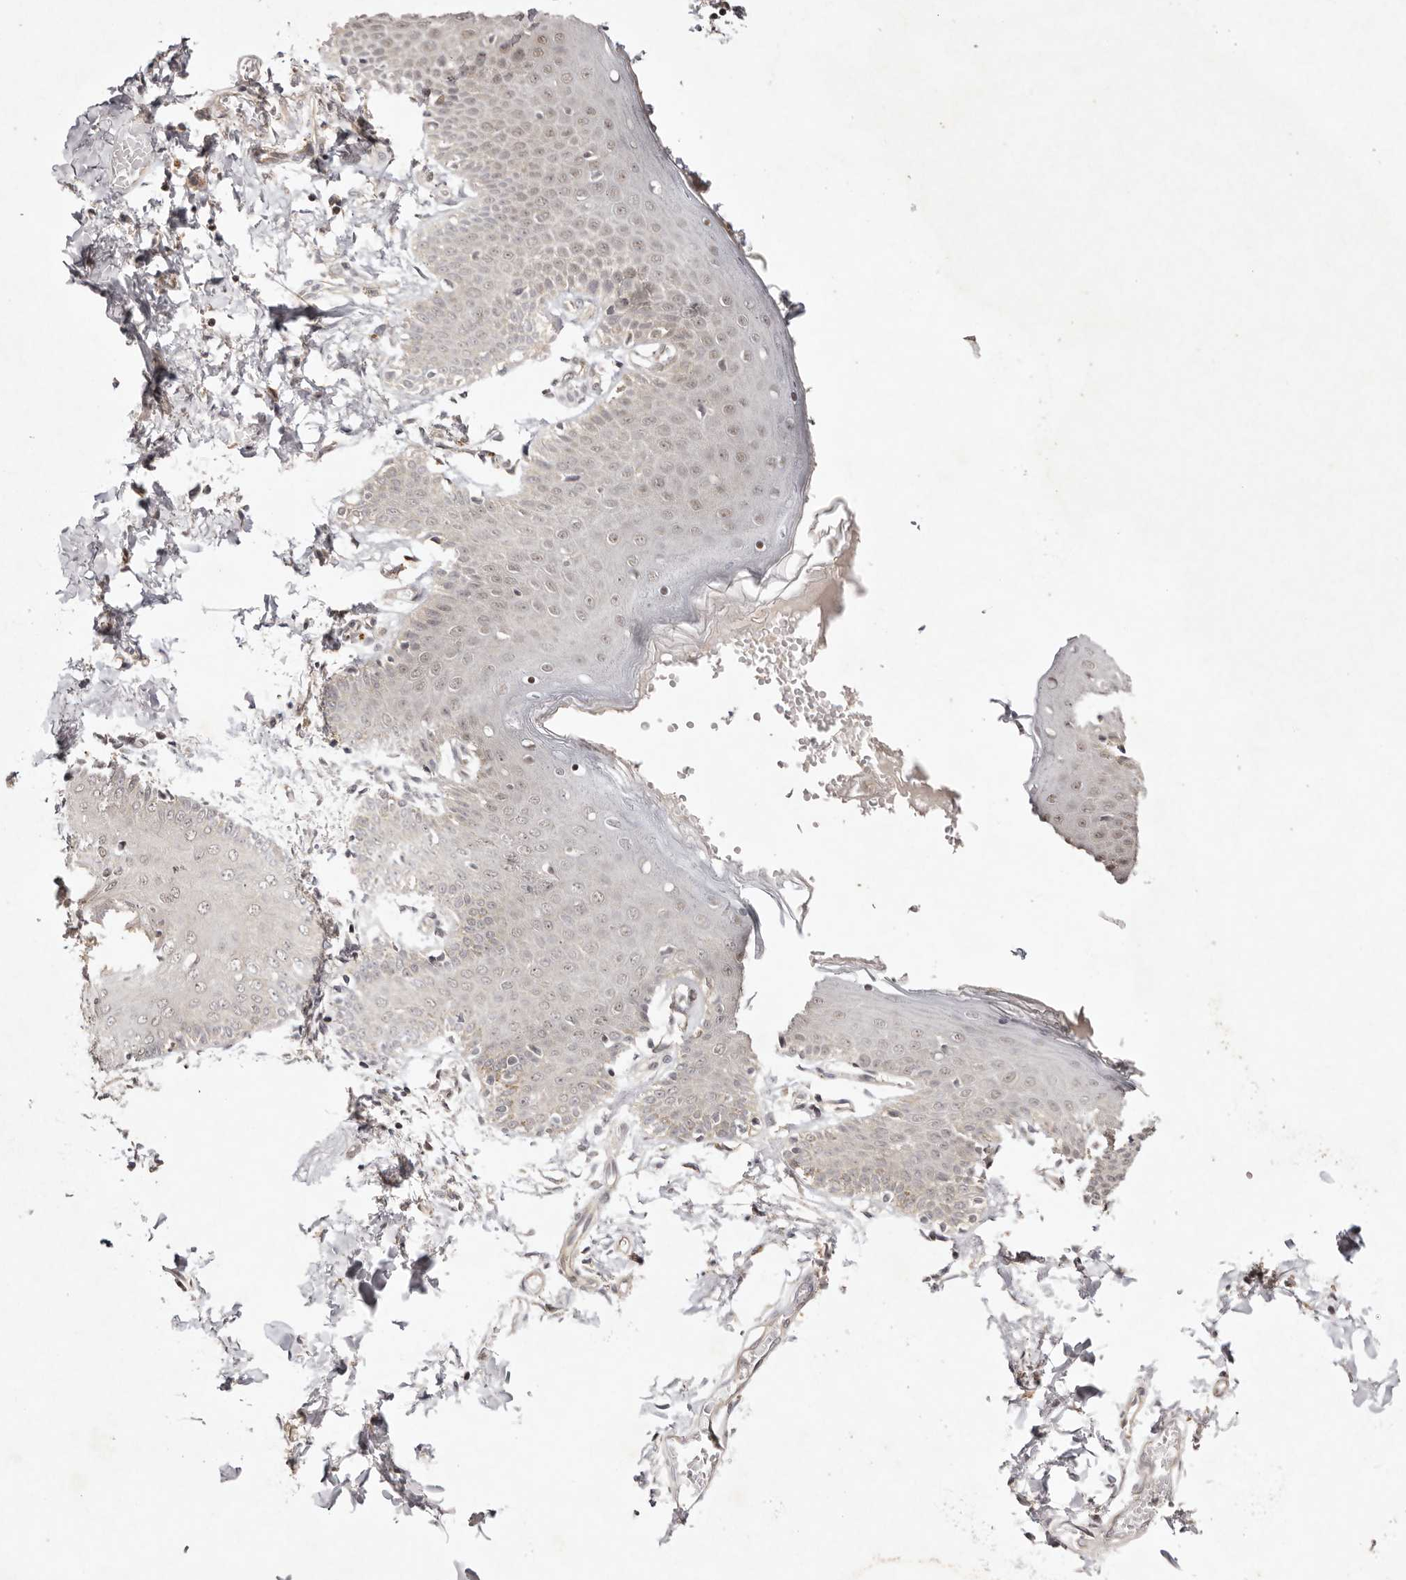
{"staining": {"intensity": "moderate", "quantity": "25%-75%", "location": "nuclear"}, "tissue": "skin", "cell_type": "Epidermal cells", "image_type": "normal", "snomed": [{"axis": "morphology", "description": "Normal tissue, NOS"}, {"axis": "topography", "description": "Vulva"}], "caption": "IHC image of unremarkable skin stained for a protein (brown), which shows medium levels of moderate nuclear staining in about 25%-75% of epidermal cells.", "gene": "BUD31", "patient": {"sex": "female", "age": 66}}